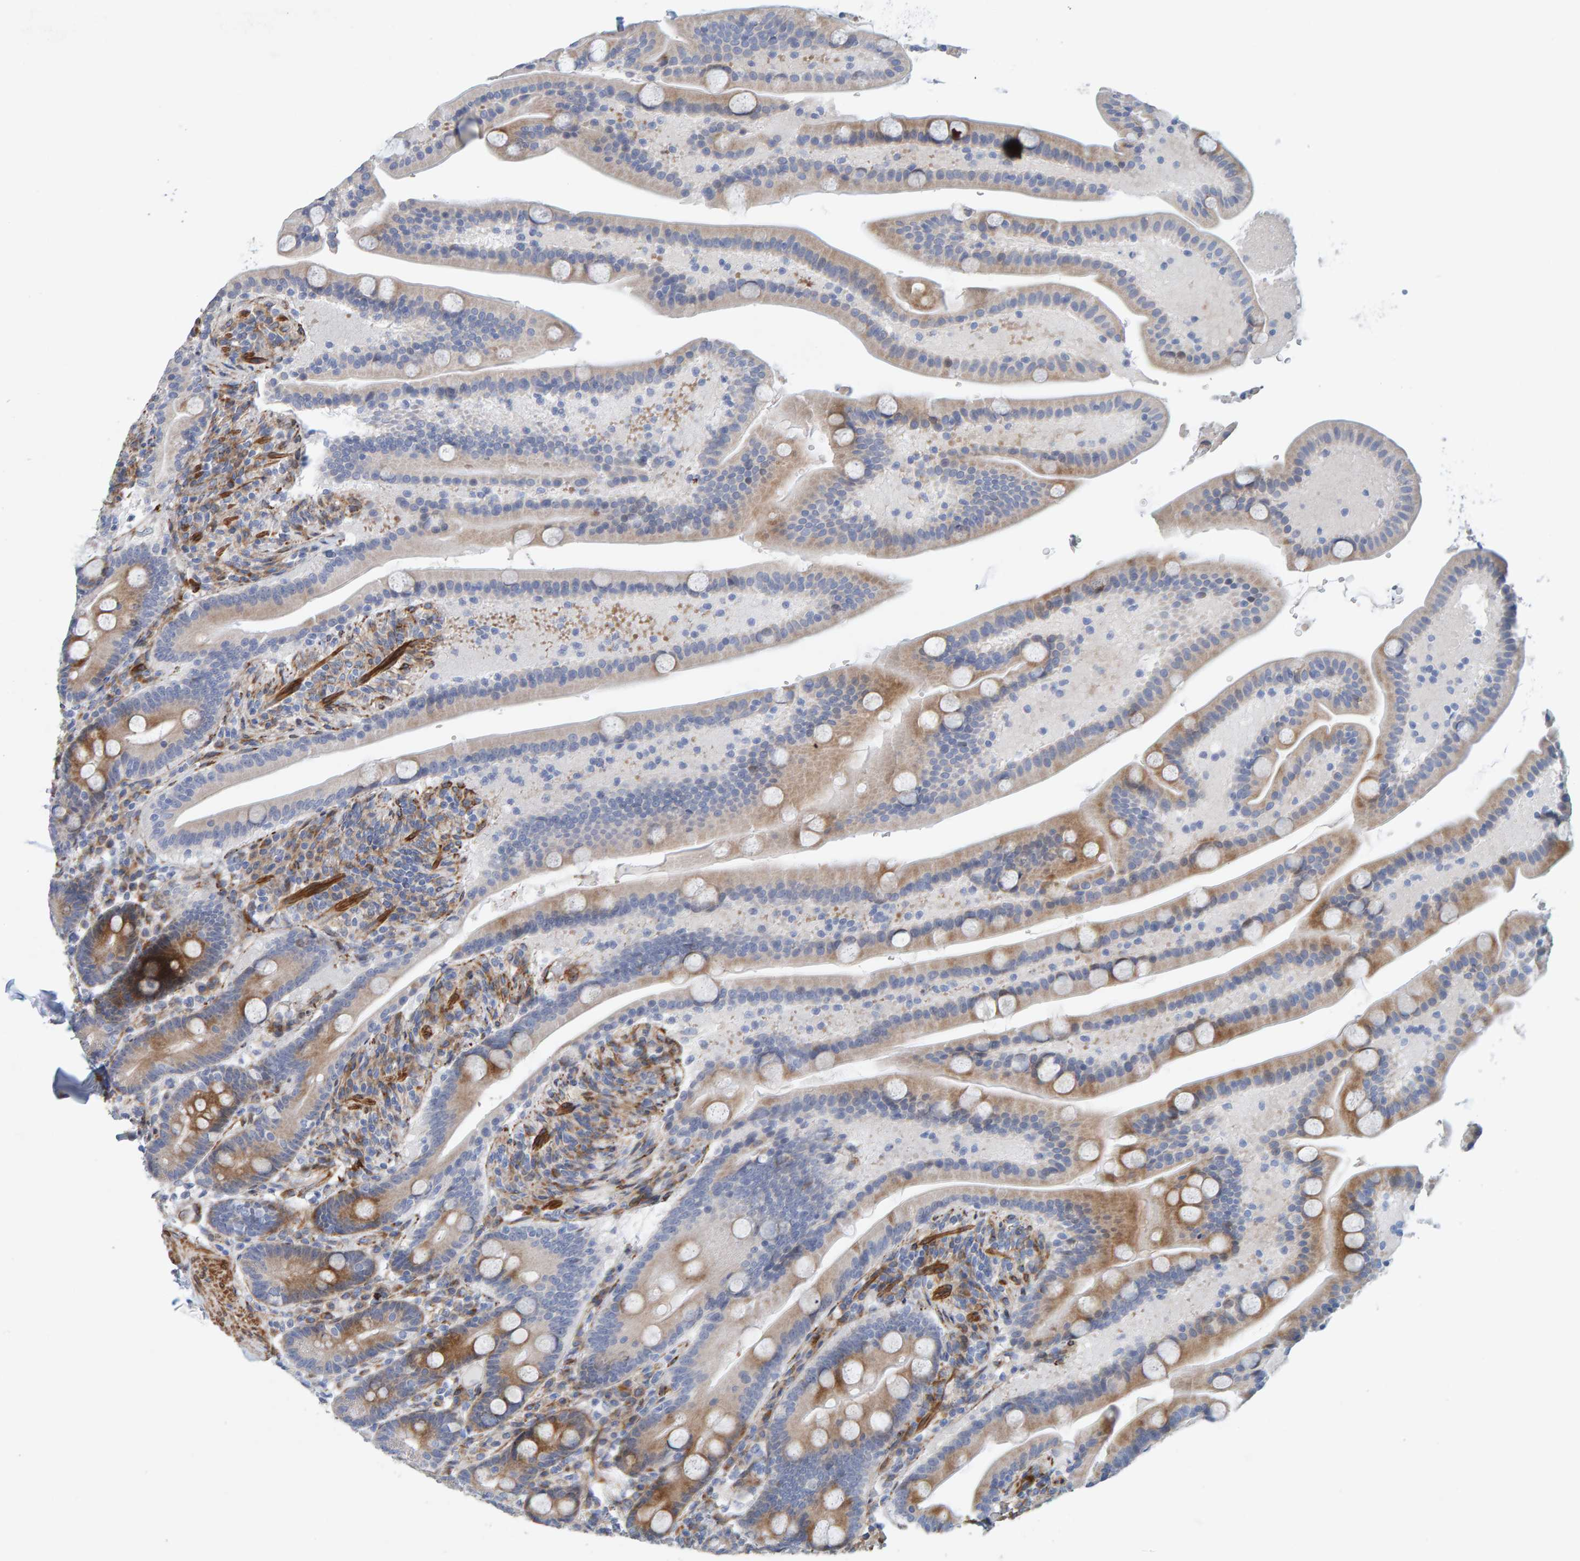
{"staining": {"intensity": "moderate", "quantity": "25%-75%", "location": "cytoplasmic/membranous"}, "tissue": "duodenum", "cell_type": "Glandular cells", "image_type": "normal", "snomed": [{"axis": "morphology", "description": "Normal tissue, NOS"}, {"axis": "topography", "description": "Duodenum"}], "caption": "An image showing moderate cytoplasmic/membranous positivity in about 25%-75% of glandular cells in benign duodenum, as visualized by brown immunohistochemical staining.", "gene": "MMP16", "patient": {"sex": "male", "age": 54}}